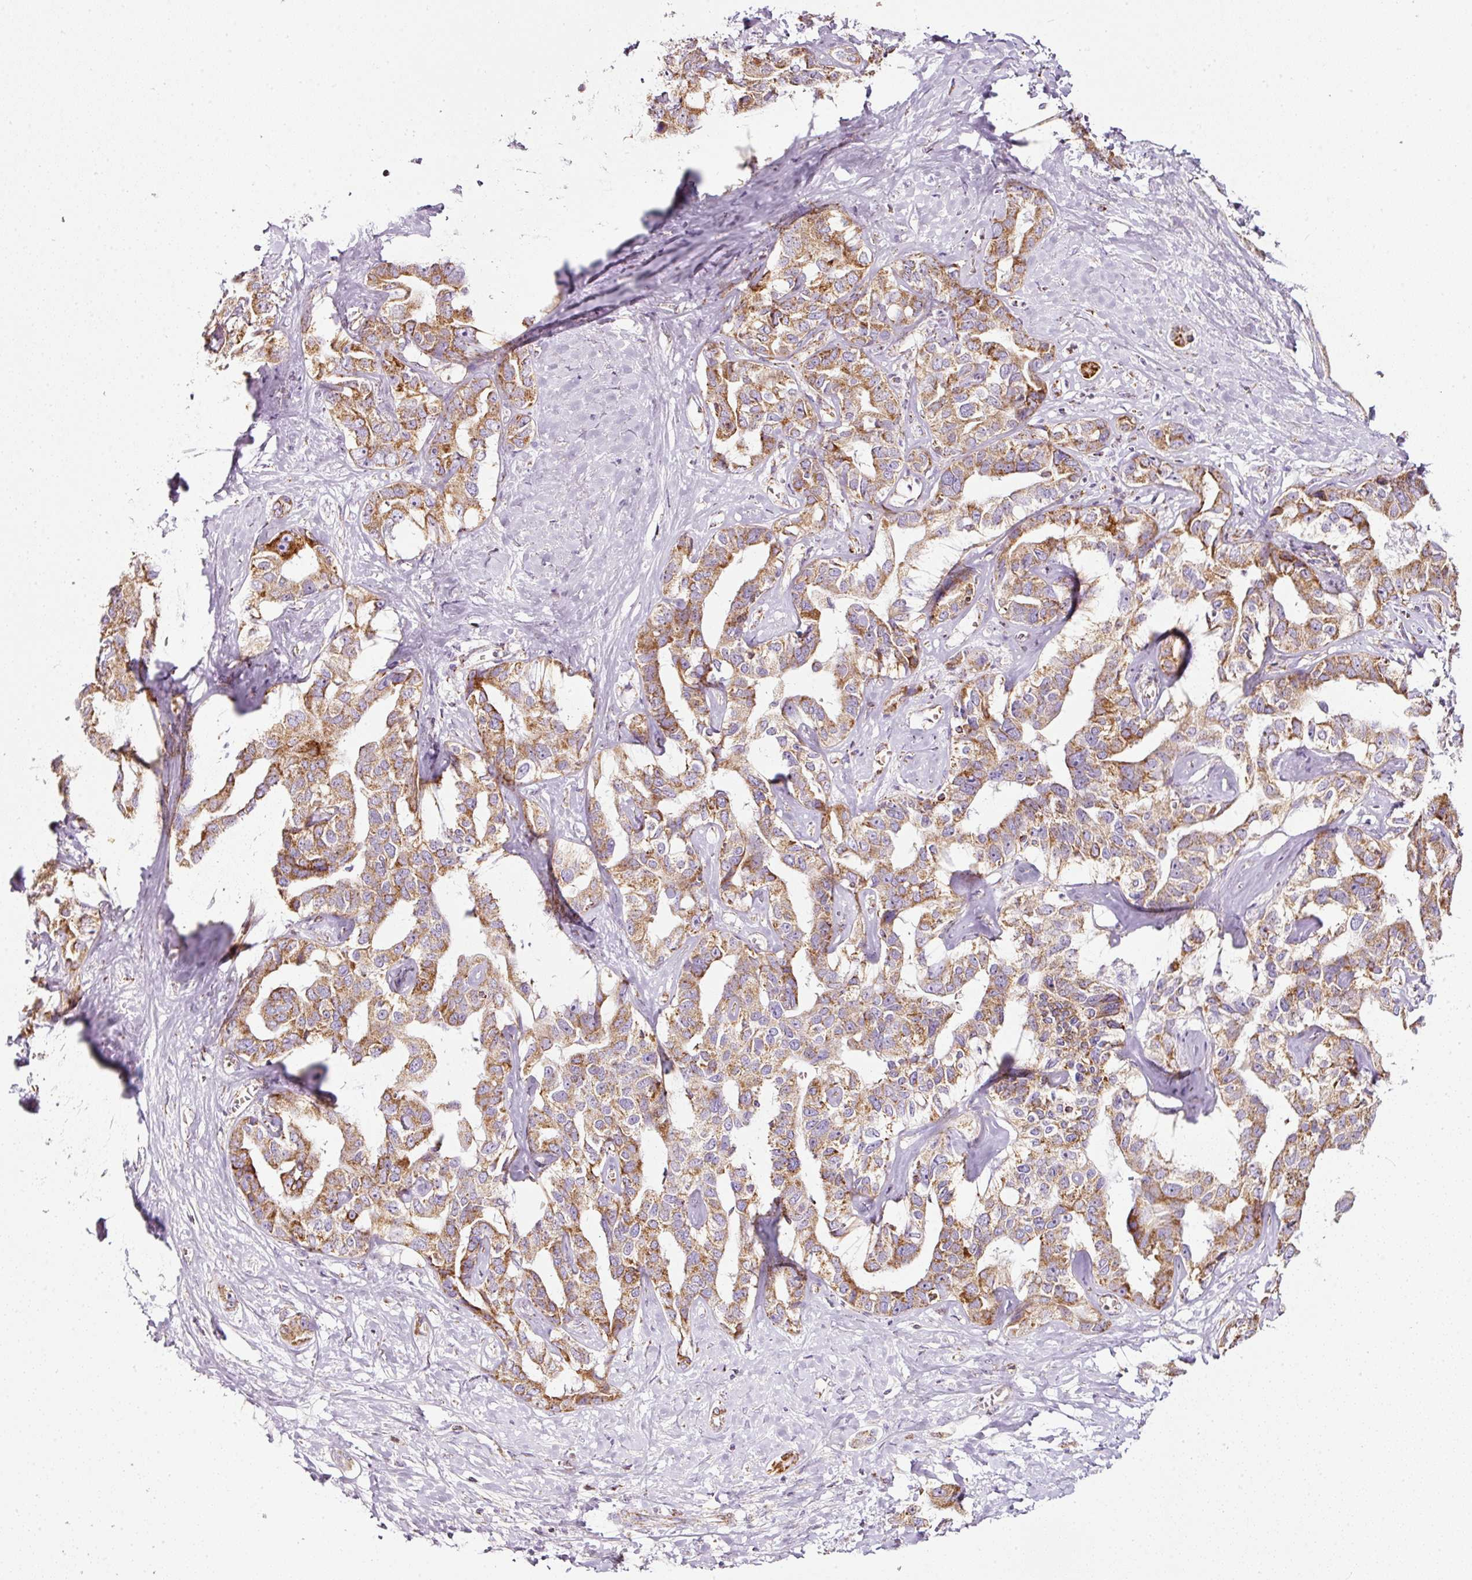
{"staining": {"intensity": "moderate", "quantity": ">75%", "location": "cytoplasmic/membranous"}, "tissue": "liver cancer", "cell_type": "Tumor cells", "image_type": "cancer", "snomed": [{"axis": "morphology", "description": "Cholangiocarcinoma"}, {"axis": "topography", "description": "Liver"}], "caption": "About >75% of tumor cells in human liver cancer (cholangiocarcinoma) display moderate cytoplasmic/membranous protein expression as visualized by brown immunohistochemical staining.", "gene": "SDHA", "patient": {"sex": "male", "age": 59}}